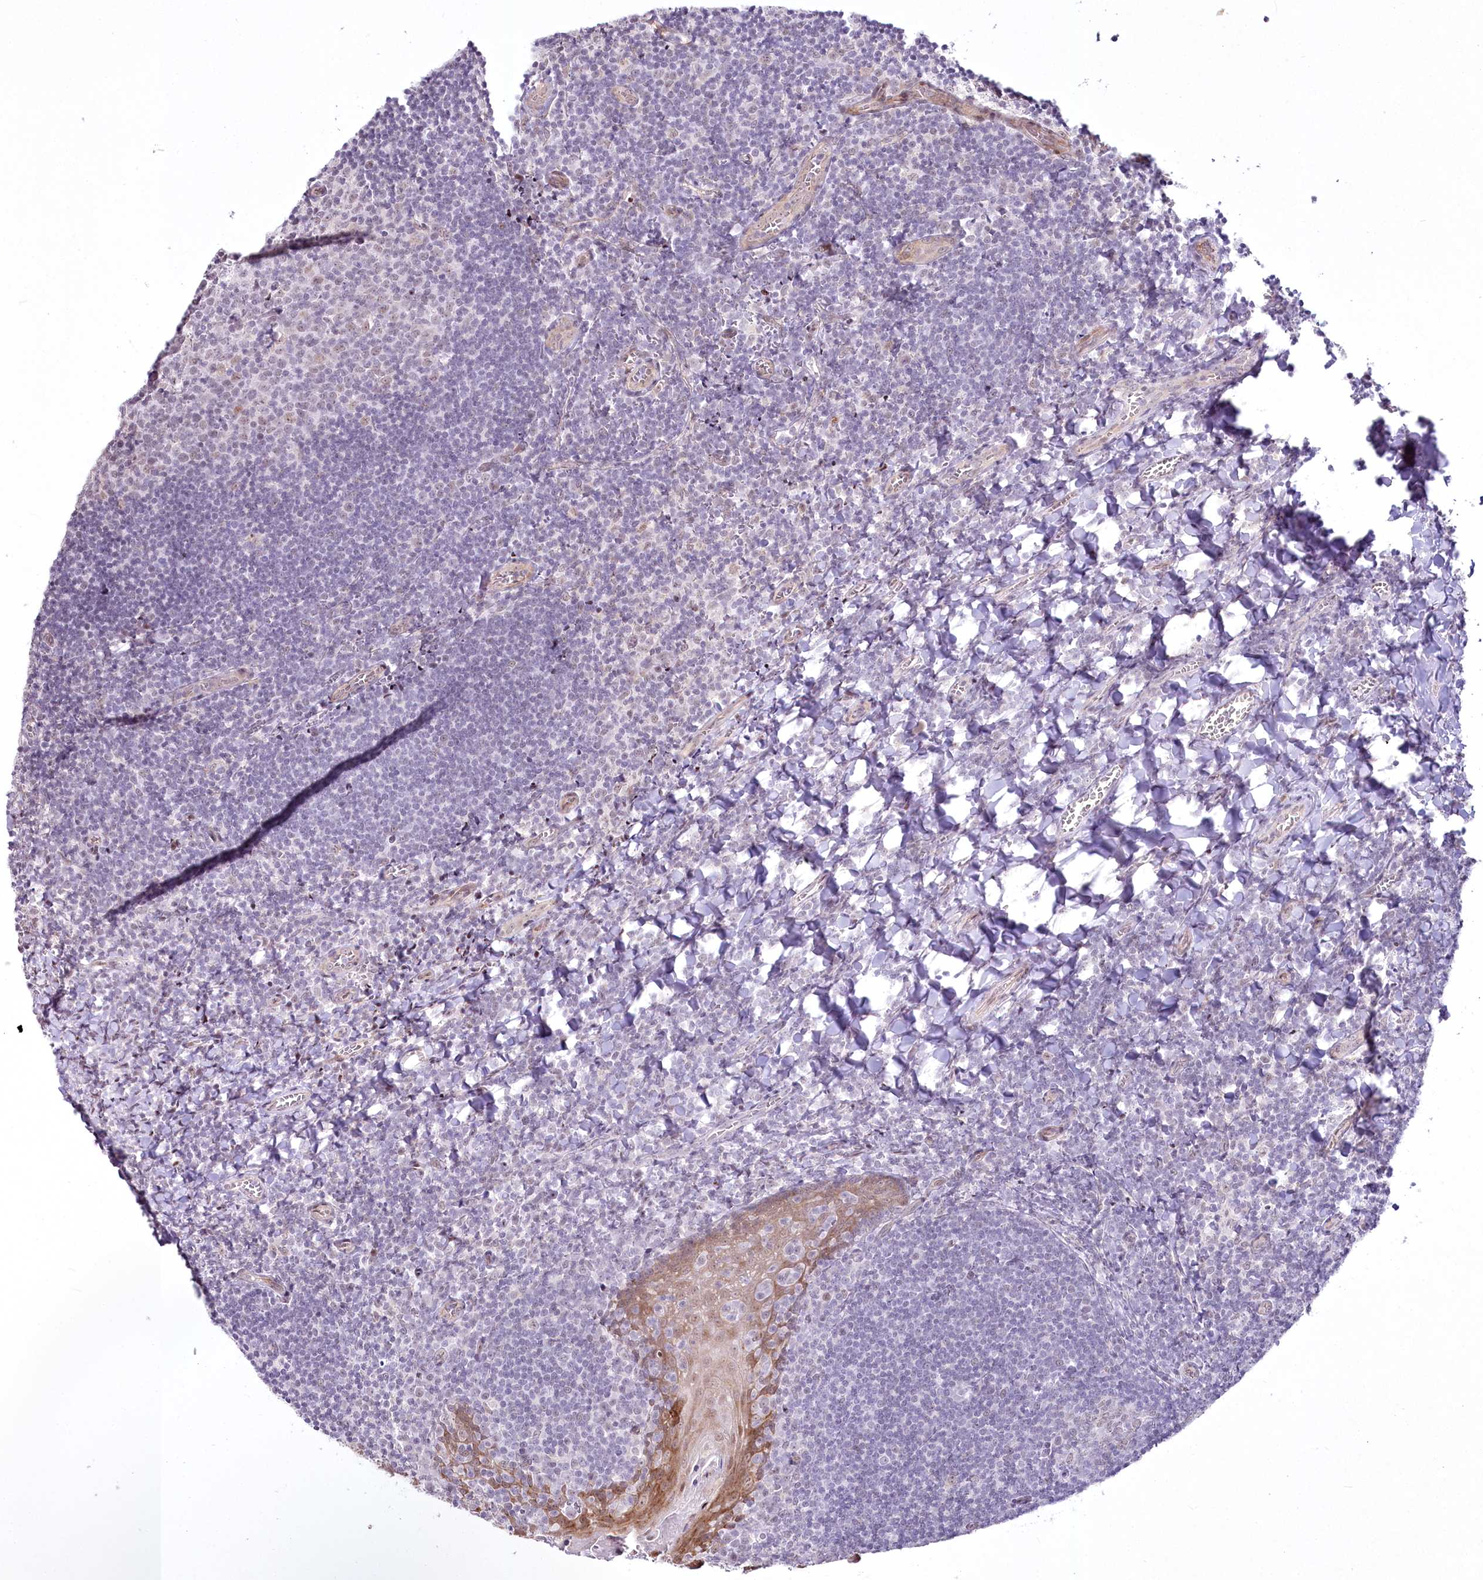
{"staining": {"intensity": "weak", "quantity": "<25%", "location": "nuclear"}, "tissue": "tonsil", "cell_type": "Germinal center cells", "image_type": "normal", "snomed": [{"axis": "morphology", "description": "Normal tissue, NOS"}, {"axis": "topography", "description": "Tonsil"}], "caption": "An IHC photomicrograph of normal tonsil is shown. There is no staining in germinal center cells of tonsil.", "gene": "YBX3", "patient": {"sex": "male", "age": 27}}